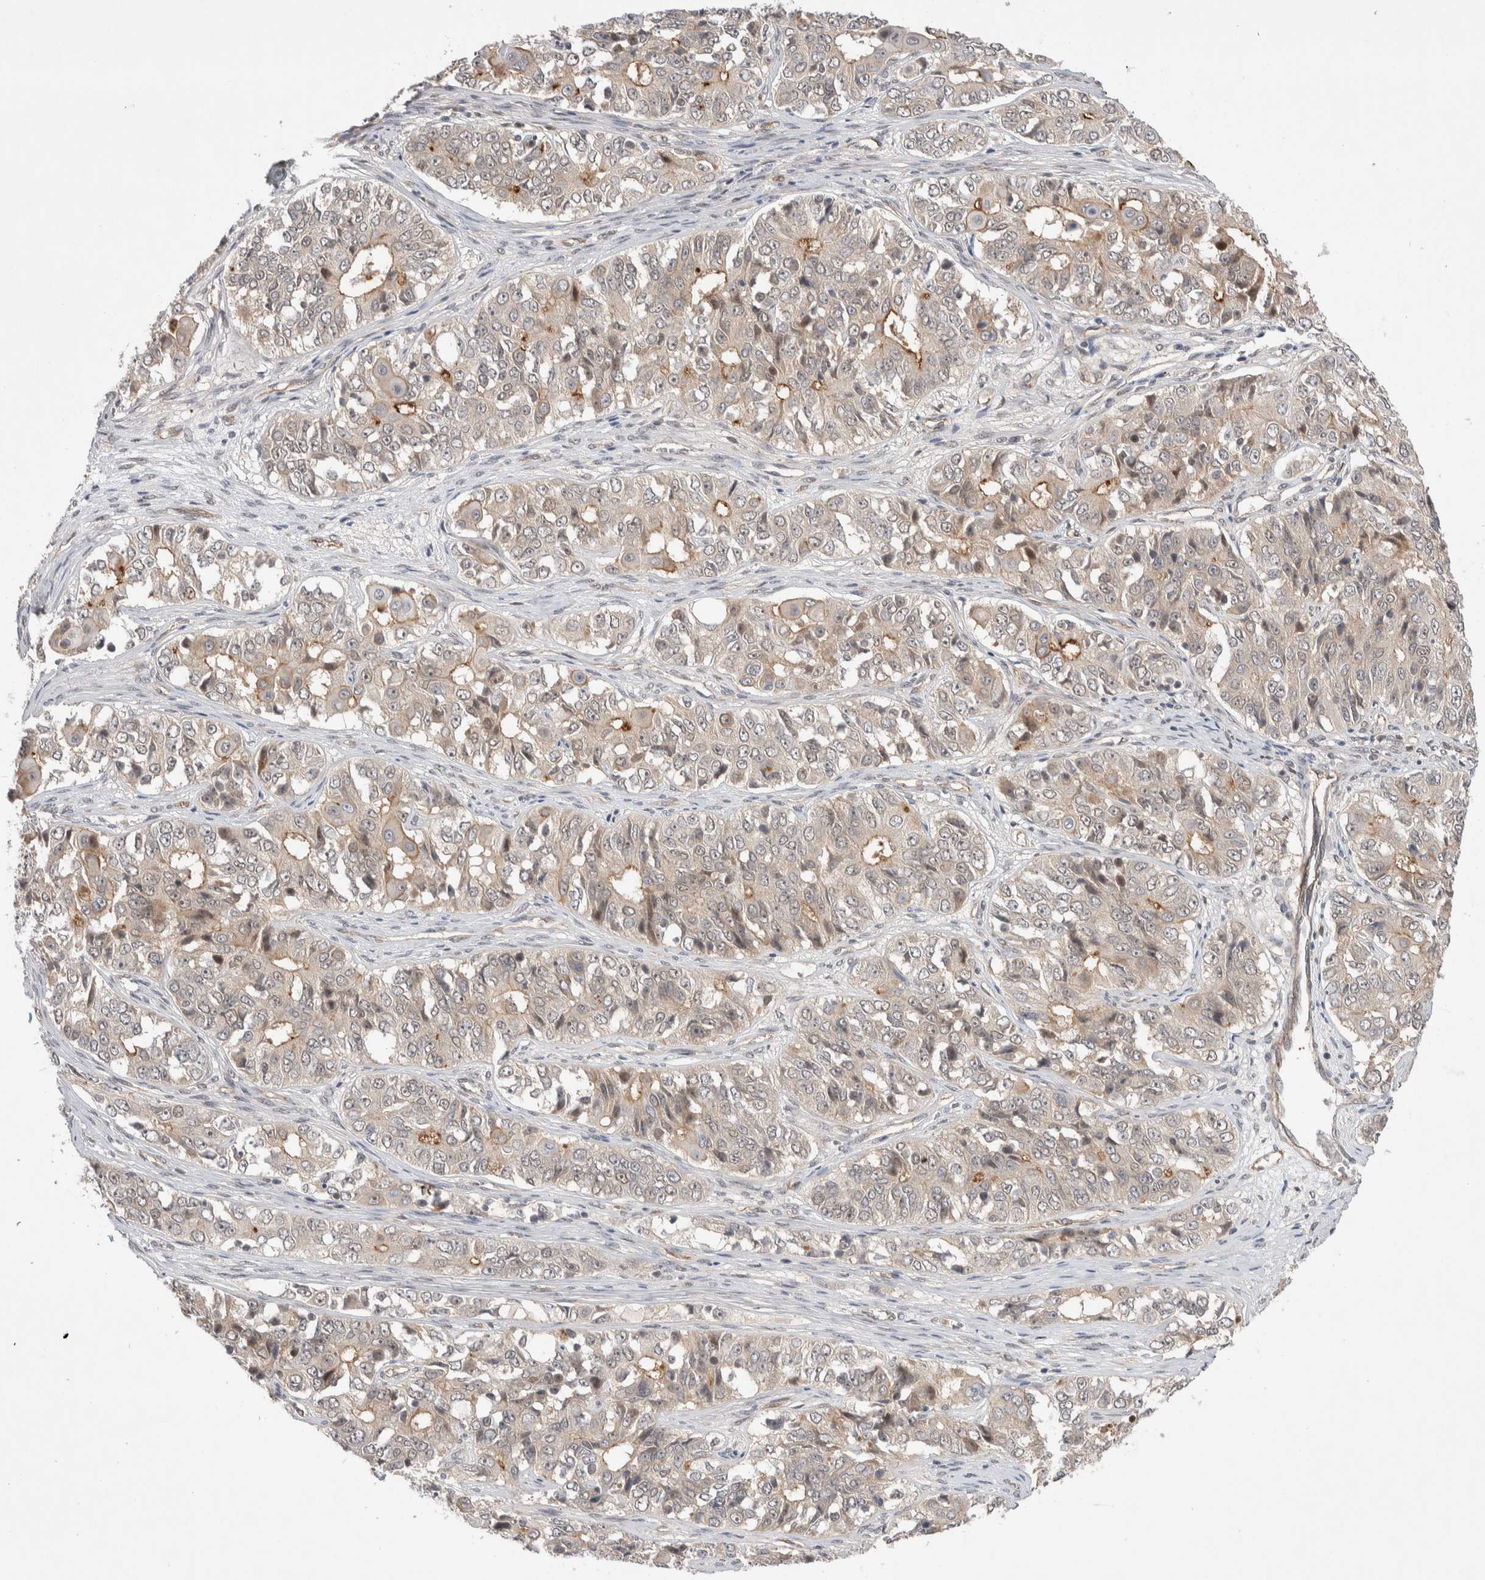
{"staining": {"intensity": "moderate", "quantity": "<25%", "location": "cytoplasmic/membranous"}, "tissue": "ovarian cancer", "cell_type": "Tumor cells", "image_type": "cancer", "snomed": [{"axis": "morphology", "description": "Carcinoma, endometroid"}, {"axis": "topography", "description": "Ovary"}], "caption": "Endometroid carcinoma (ovarian) tissue shows moderate cytoplasmic/membranous staining in approximately <25% of tumor cells", "gene": "ZNF704", "patient": {"sex": "female", "age": 51}}